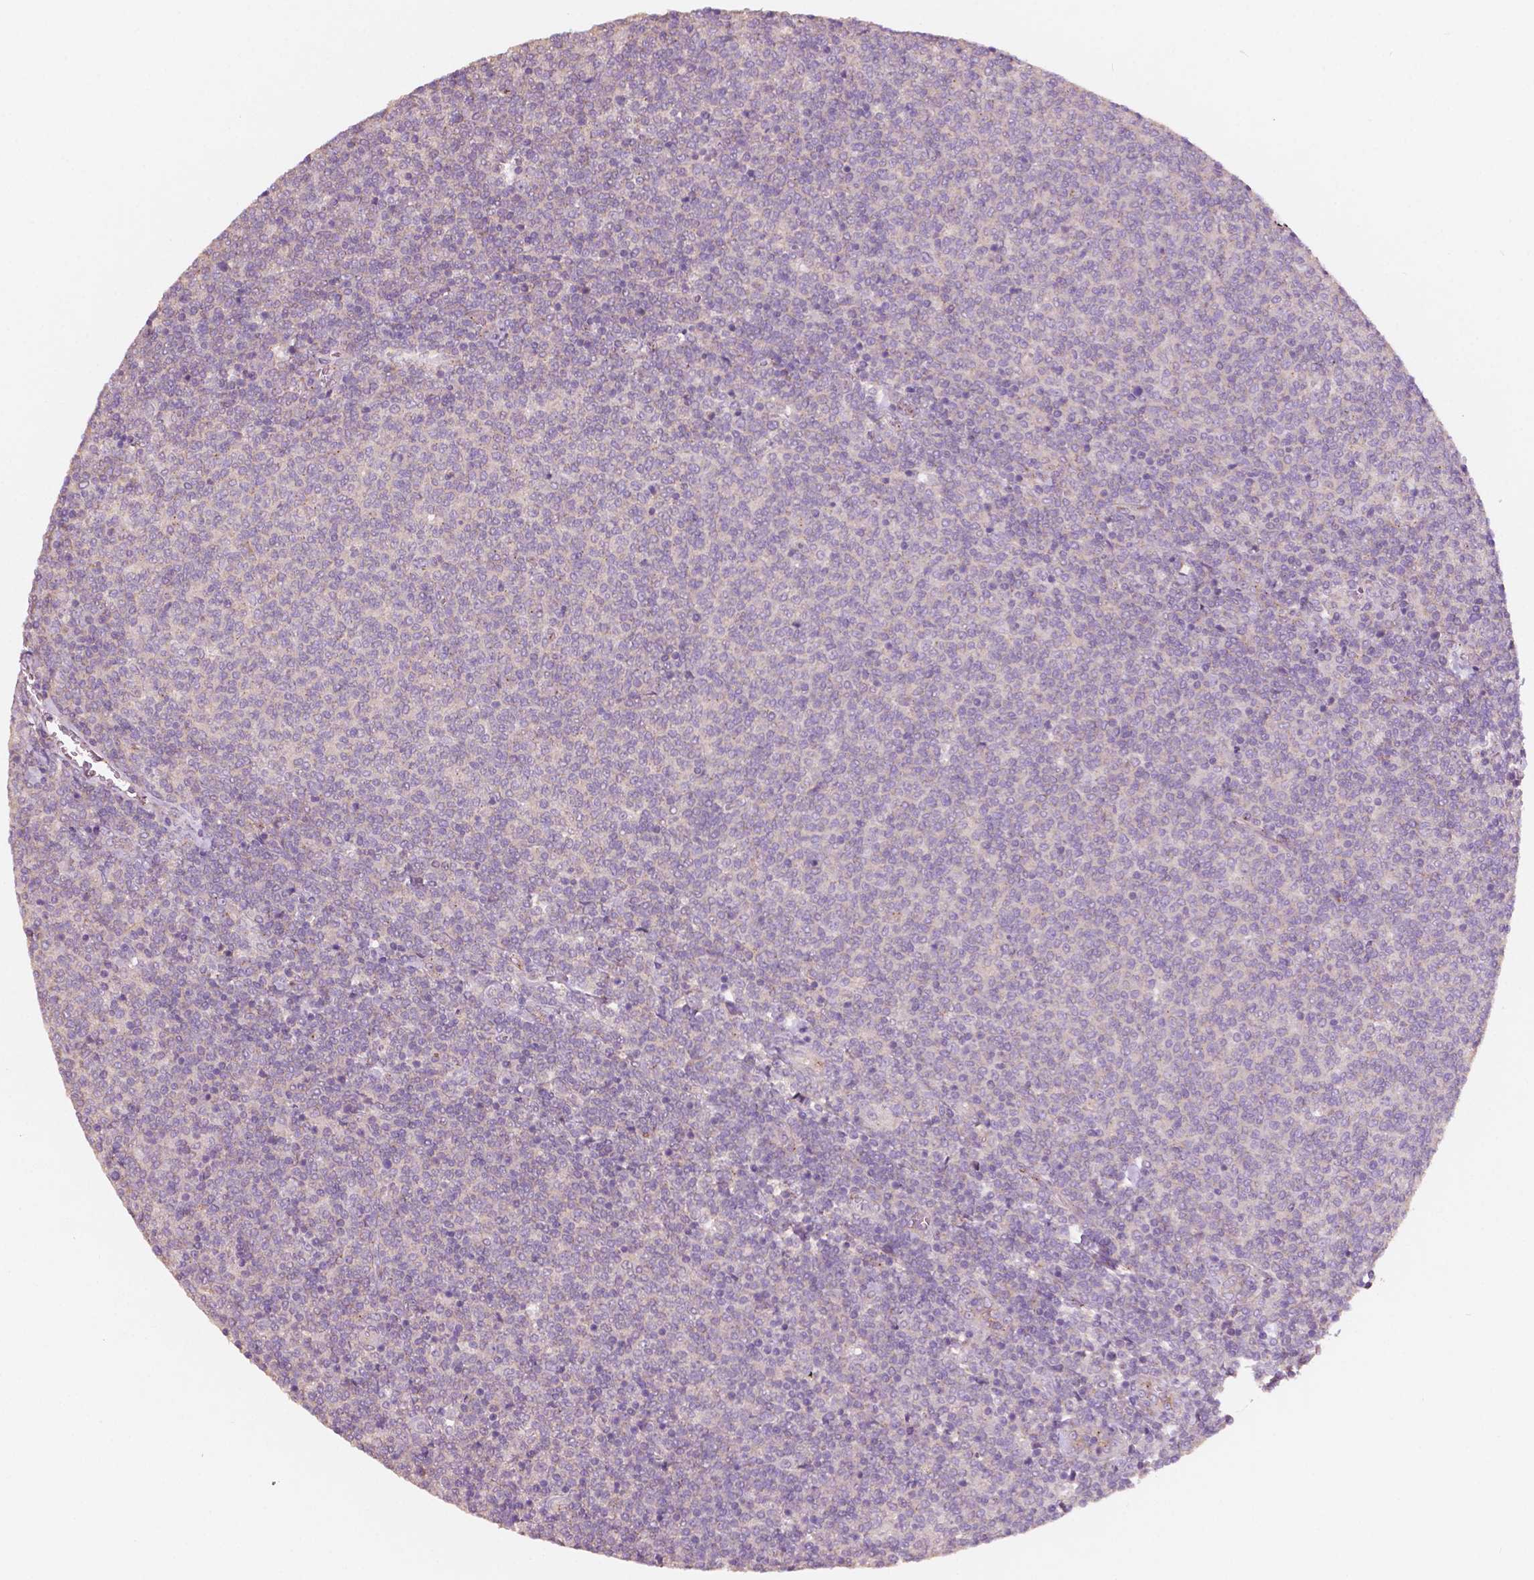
{"staining": {"intensity": "negative", "quantity": "none", "location": "none"}, "tissue": "lymphoma", "cell_type": "Tumor cells", "image_type": "cancer", "snomed": [{"axis": "morphology", "description": "Malignant lymphoma, non-Hodgkin's type, Low grade"}, {"axis": "topography", "description": "Lymph node"}], "caption": "Immunohistochemical staining of lymphoma exhibits no significant positivity in tumor cells.", "gene": "CHPT1", "patient": {"sex": "male", "age": 52}}